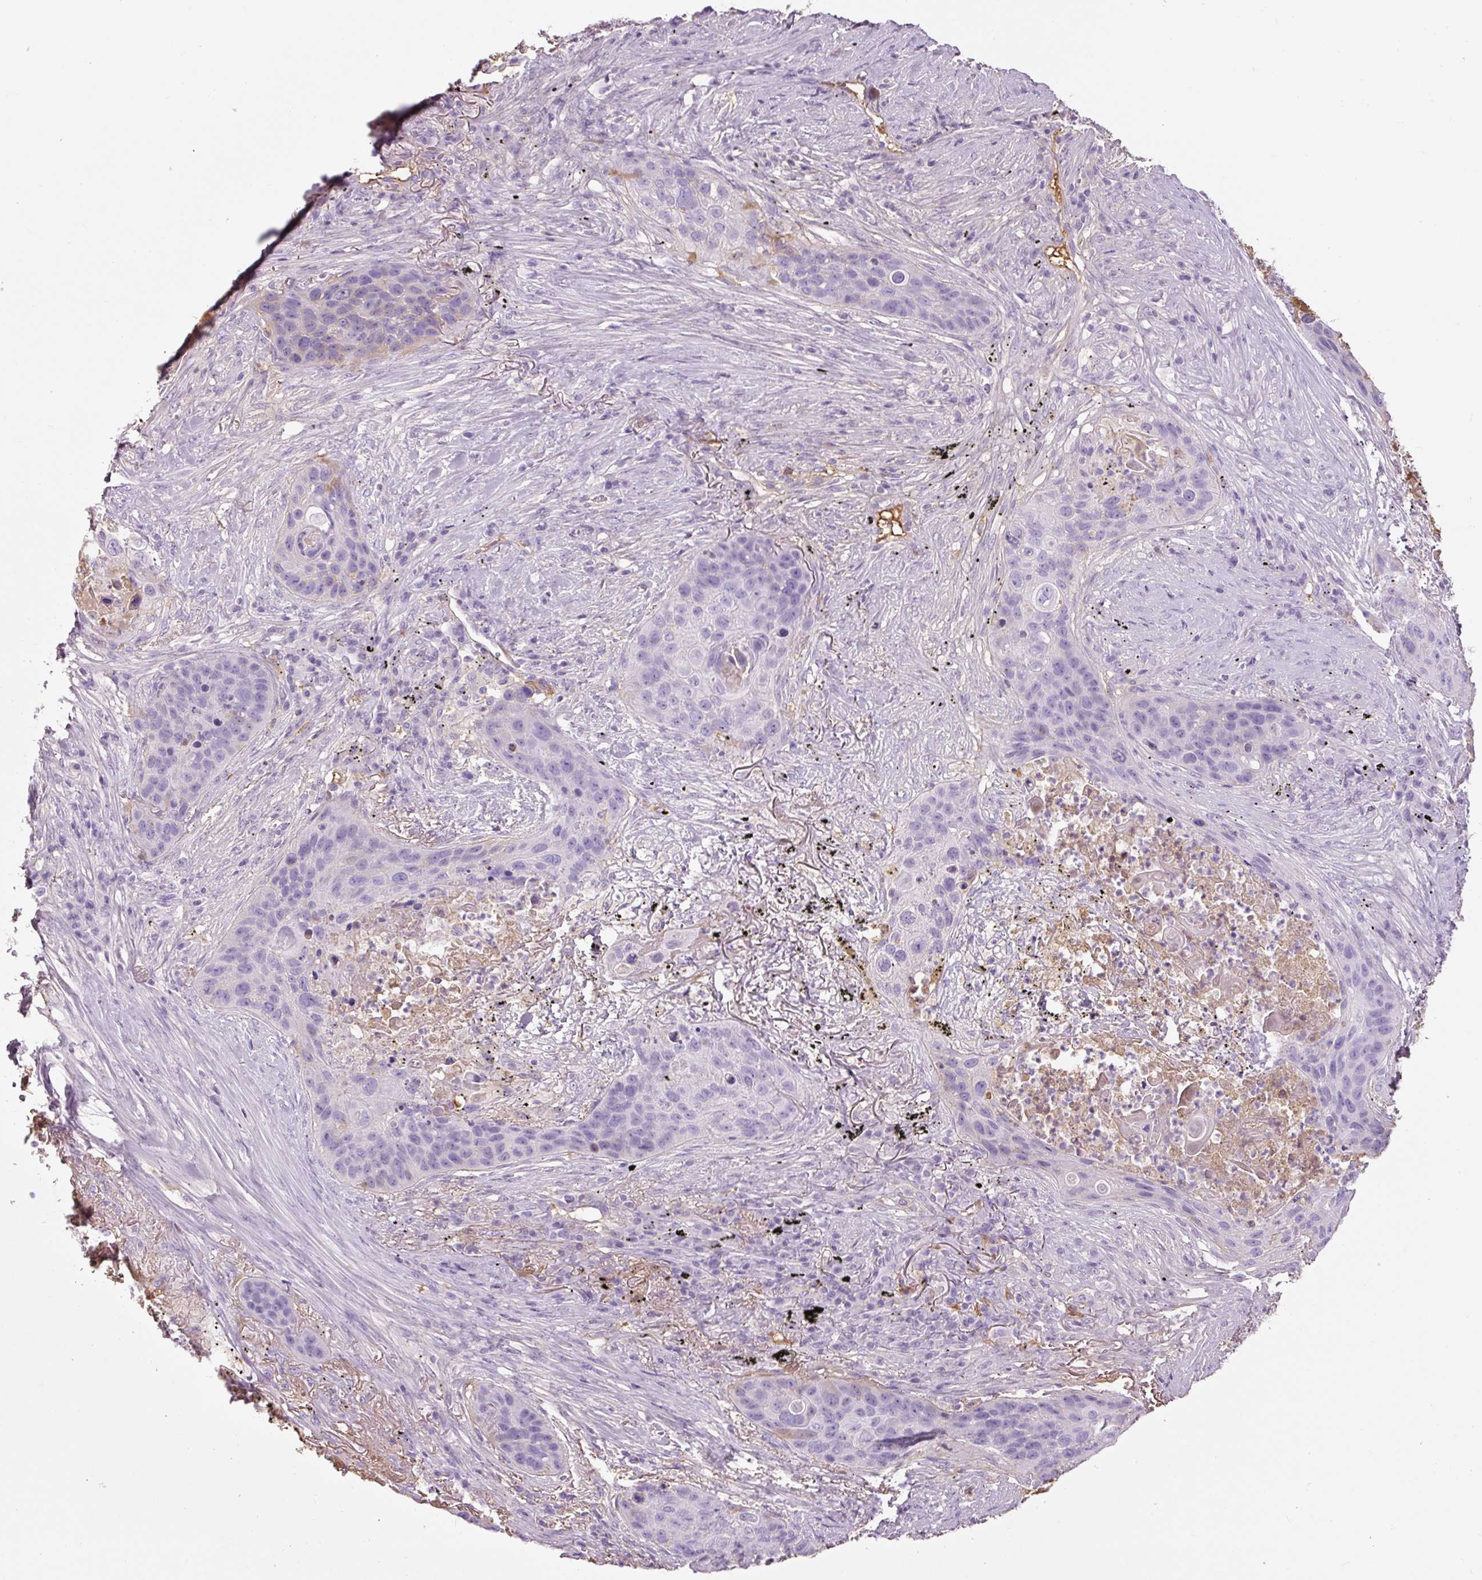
{"staining": {"intensity": "negative", "quantity": "none", "location": "none"}, "tissue": "lung cancer", "cell_type": "Tumor cells", "image_type": "cancer", "snomed": [{"axis": "morphology", "description": "Squamous cell carcinoma, NOS"}, {"axis": "topography", "description": "Lung"}], "caption": "The IHC photomicrograph has no significant expression in tumor cells of squamous cell carcinoma (lung) tissue.", "gene": "APOA1", "patient": {"sex": "female", "age": 63}}